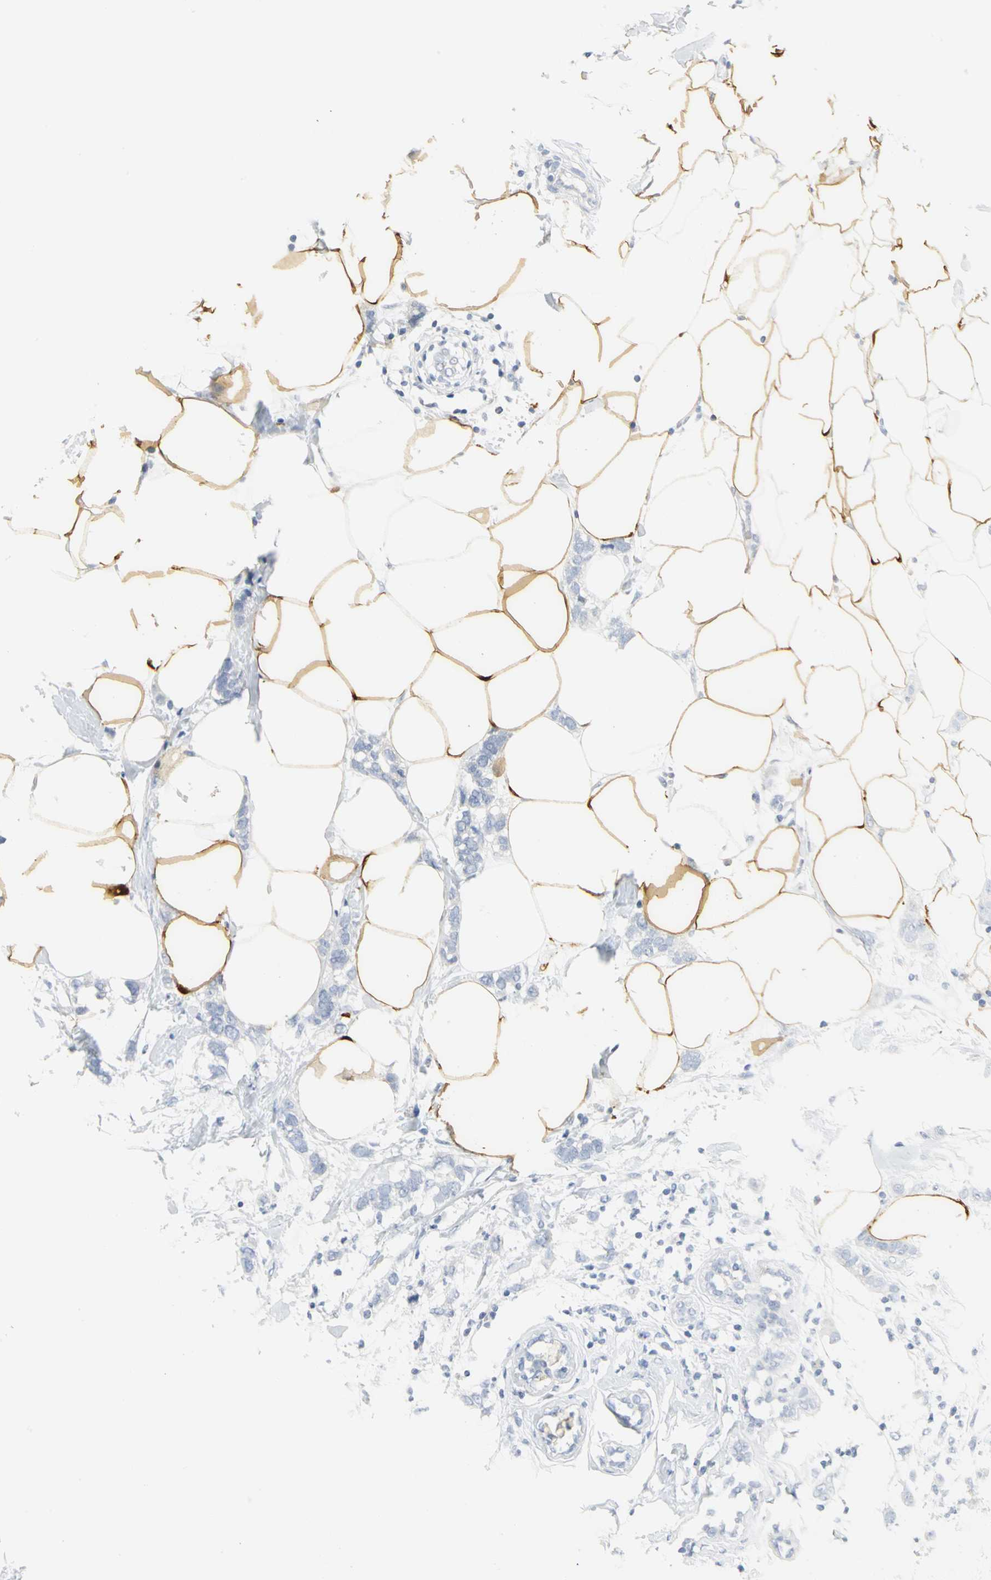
{"staining": {"intensity": "negative", "quantity": "none", "location": "none"}, "tissue": "breast cancer", "cell_type": "Tumor cells", "image_type": "cancer", "snomed": [{"axis": "morphology", "description": "Normal tissue, NOS"}, {"axis": "morphology", "description": "Duct carcinoma"}, {"axis": "topography", "description": "Breast"}], "caption": "Micrograph shows no significant protein staining in tumor cells of breast invasive ductal carcinoma.", "gene": "CA3", "patient": {"sex": "female", "age": 50}}